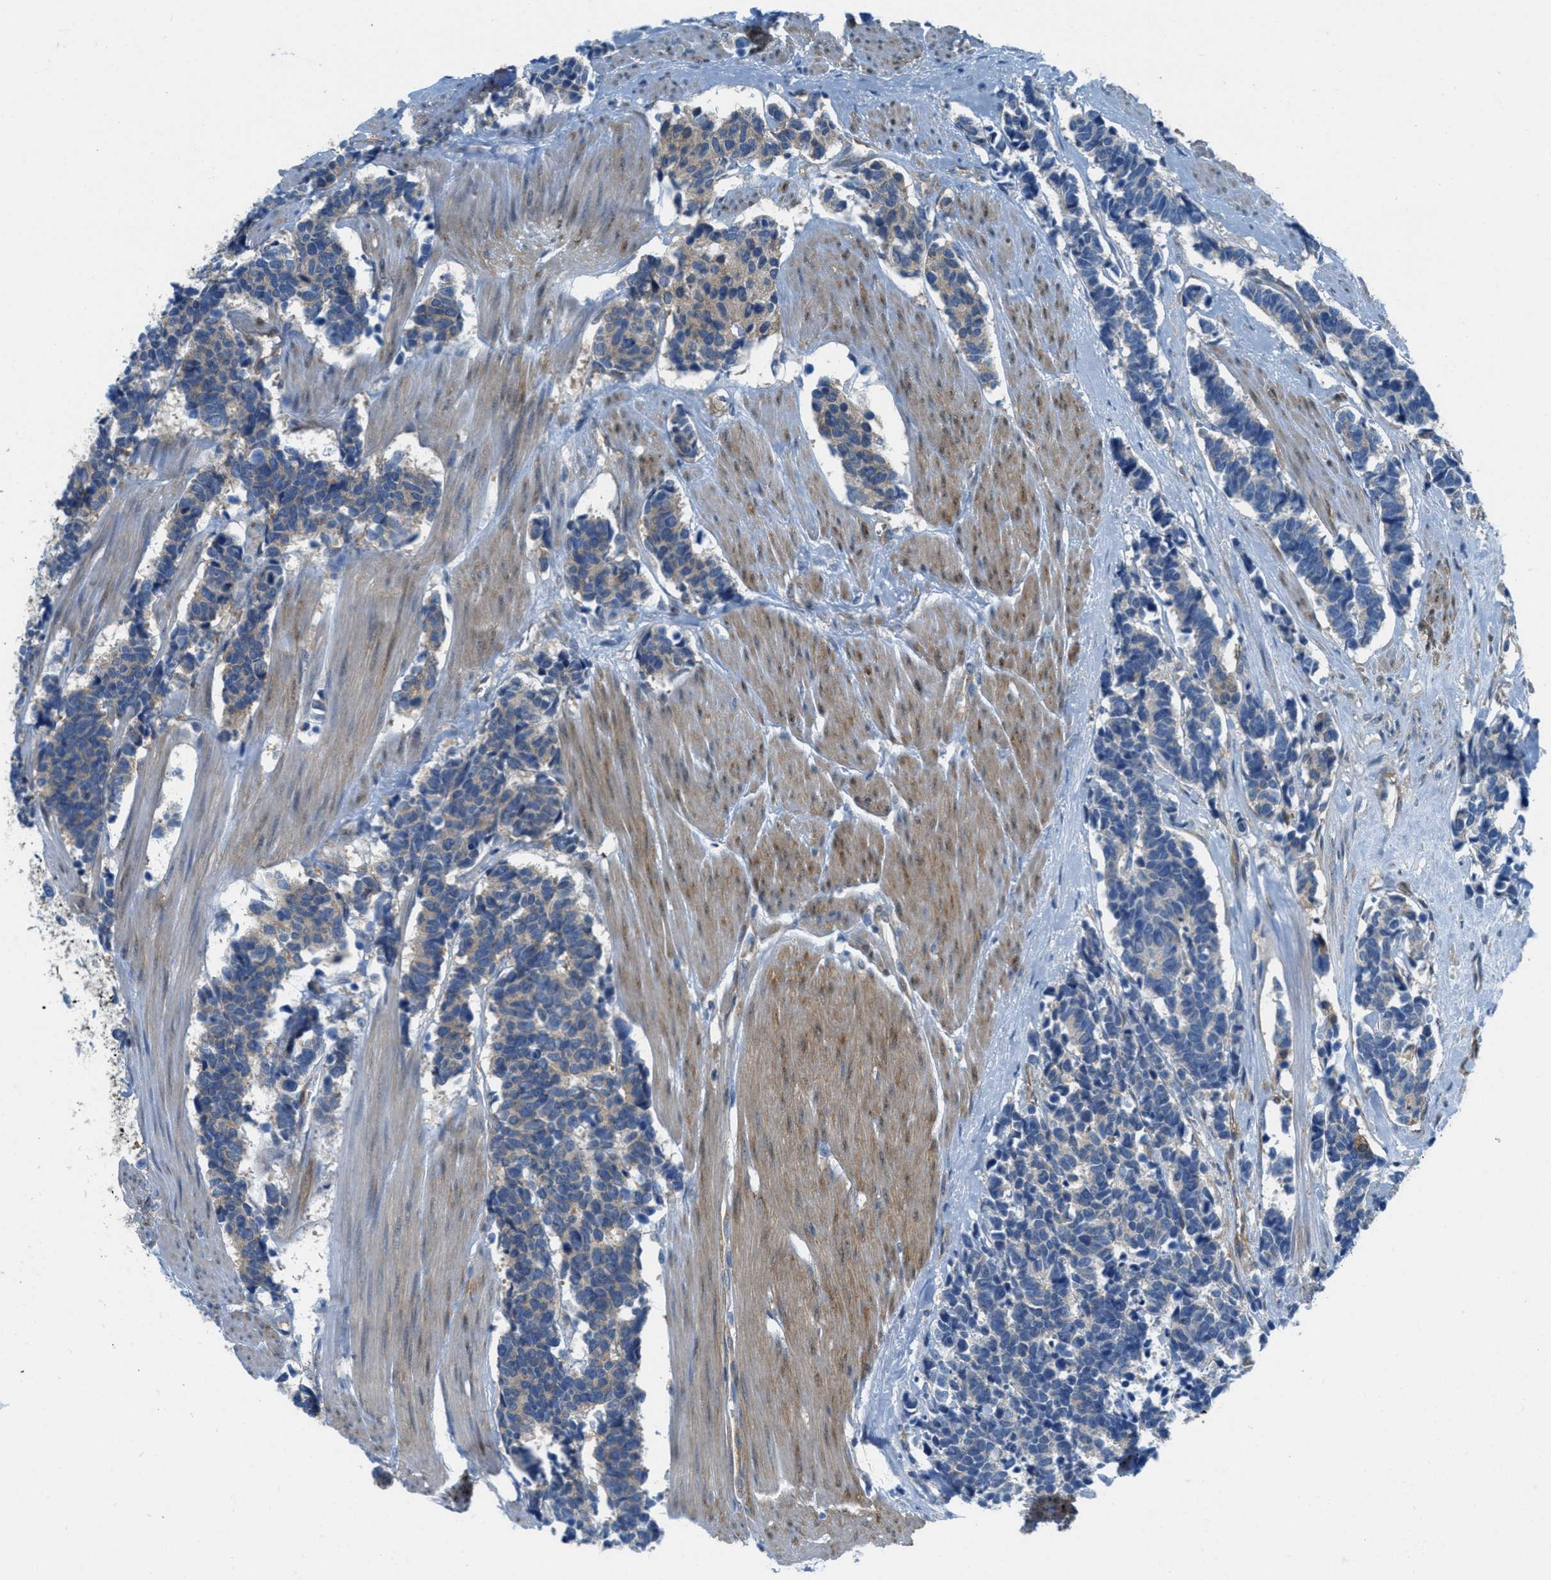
{"staining": {"intensity": "weak", "quantity": "25%-75%", "location": "cytoplasmic/membranous"}, "tissue": "carcinoid", "cell_type": "Tumor cells", "image_type": "cancer", "snomed": [{"axis": "morphology", "description": "Carcinoid, malignant, NOS"}, {"axis": "topography", "description": "Pancreas"}], "caption": "High-power microscopy captured an immunohistochemistry (IHC) micrograph of carcinoid, revealing weak cytoplasmic/membranous expression in approximately 25%-75% of tumor cells.", "gene": "MAPRE2", "patient": {"sex": "female", "age": 54}}